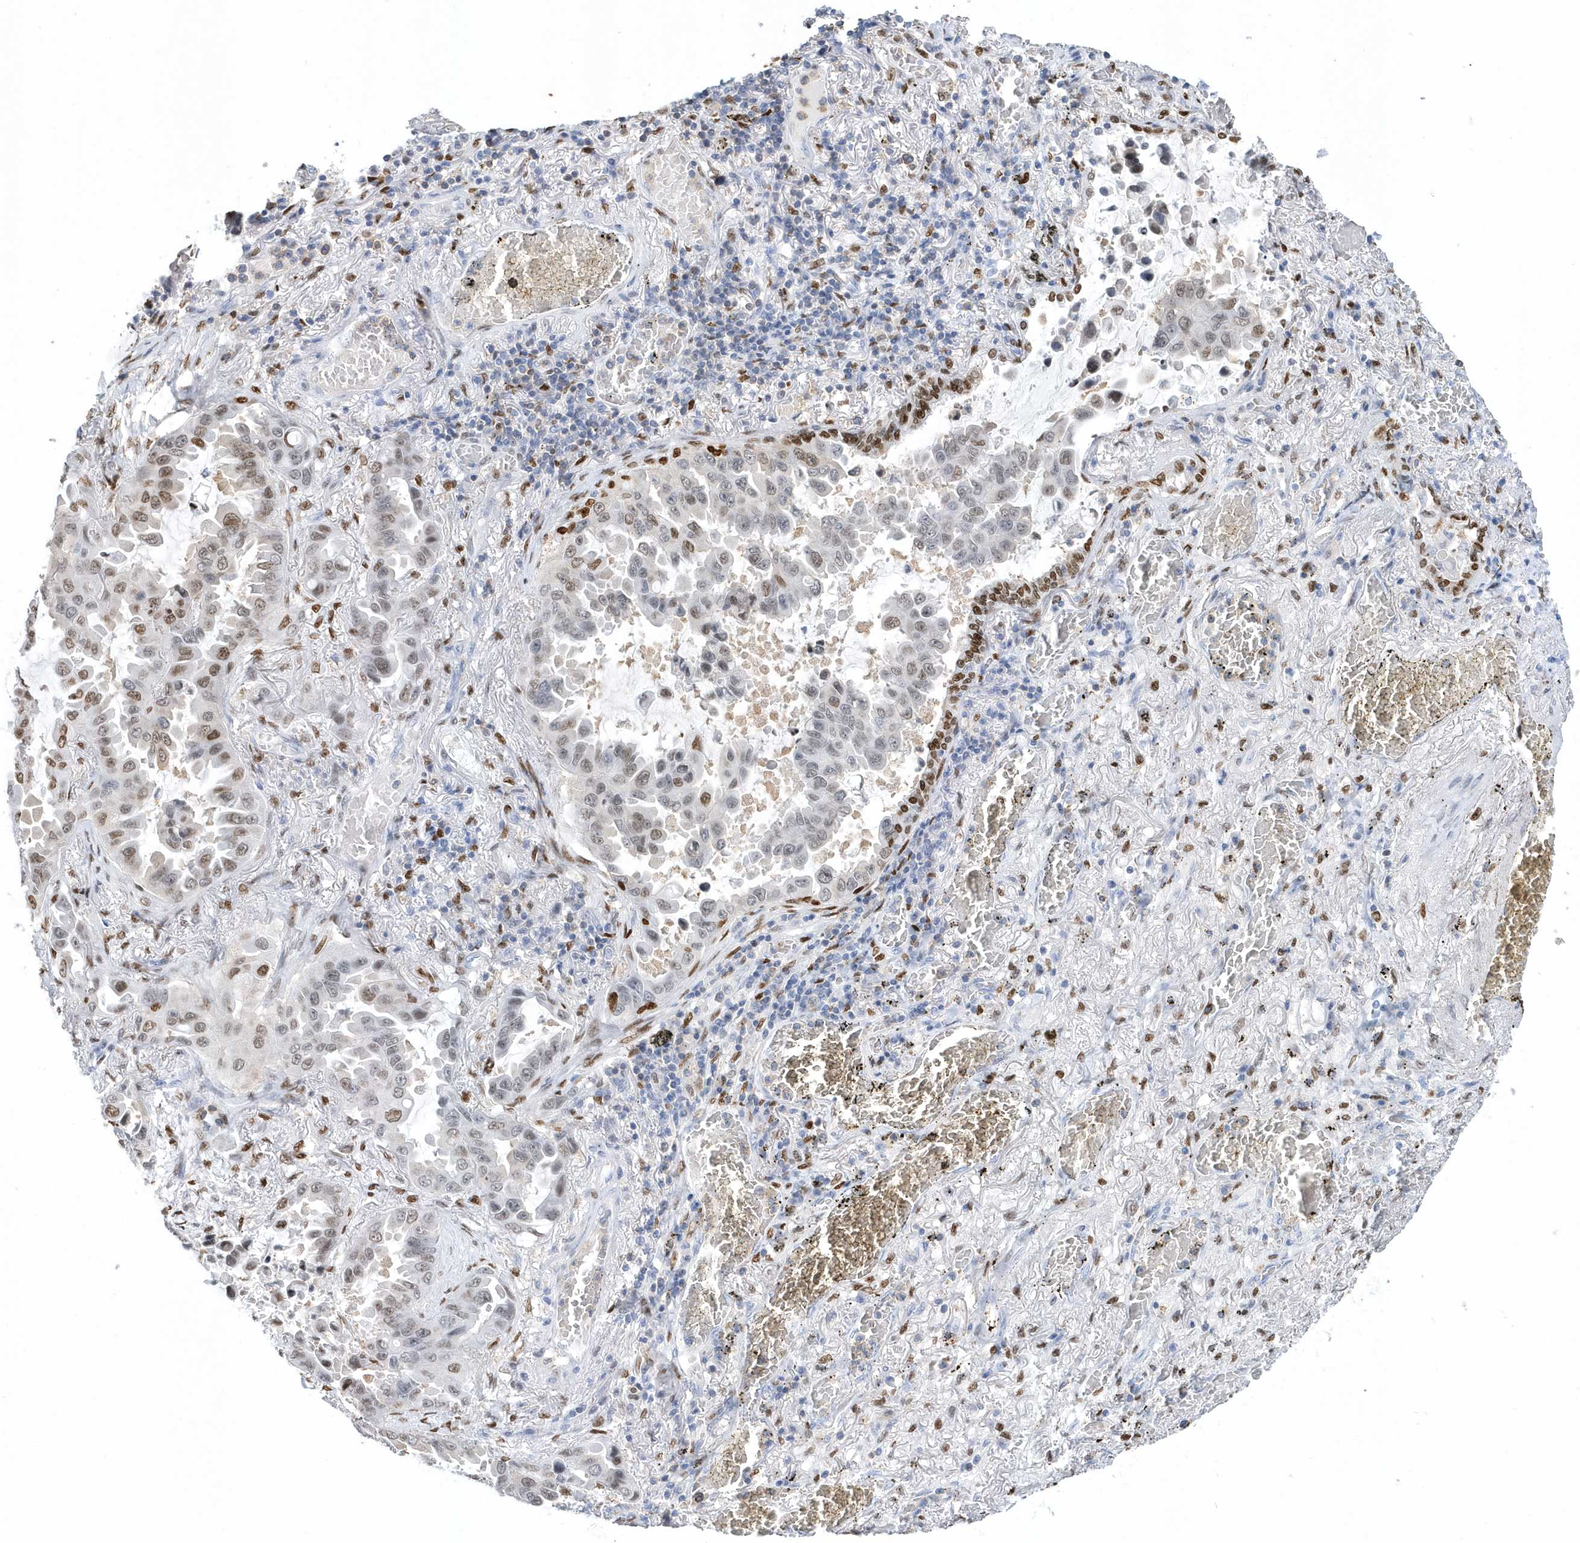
{"staining": {"intensity": "moderate", "quantity": "<25%", "location": "nuclear"}, "tissue": "lung cancer", "cell_type": "Tumor cells", "image_type": "cancer", "snomed": [{"axis": "morphology", "description": "Adenocarcinoma, NOS"}, {"axis": "topography", "description": "Lung"}], "caption": "DAB immunohistochemical staining of human lung cancer reveals moderate nuclear protein positivity in approximately <25% of tumor cells.", "gene": "MACROH2A2", "patient": {"sex": "male", "age": 64}}